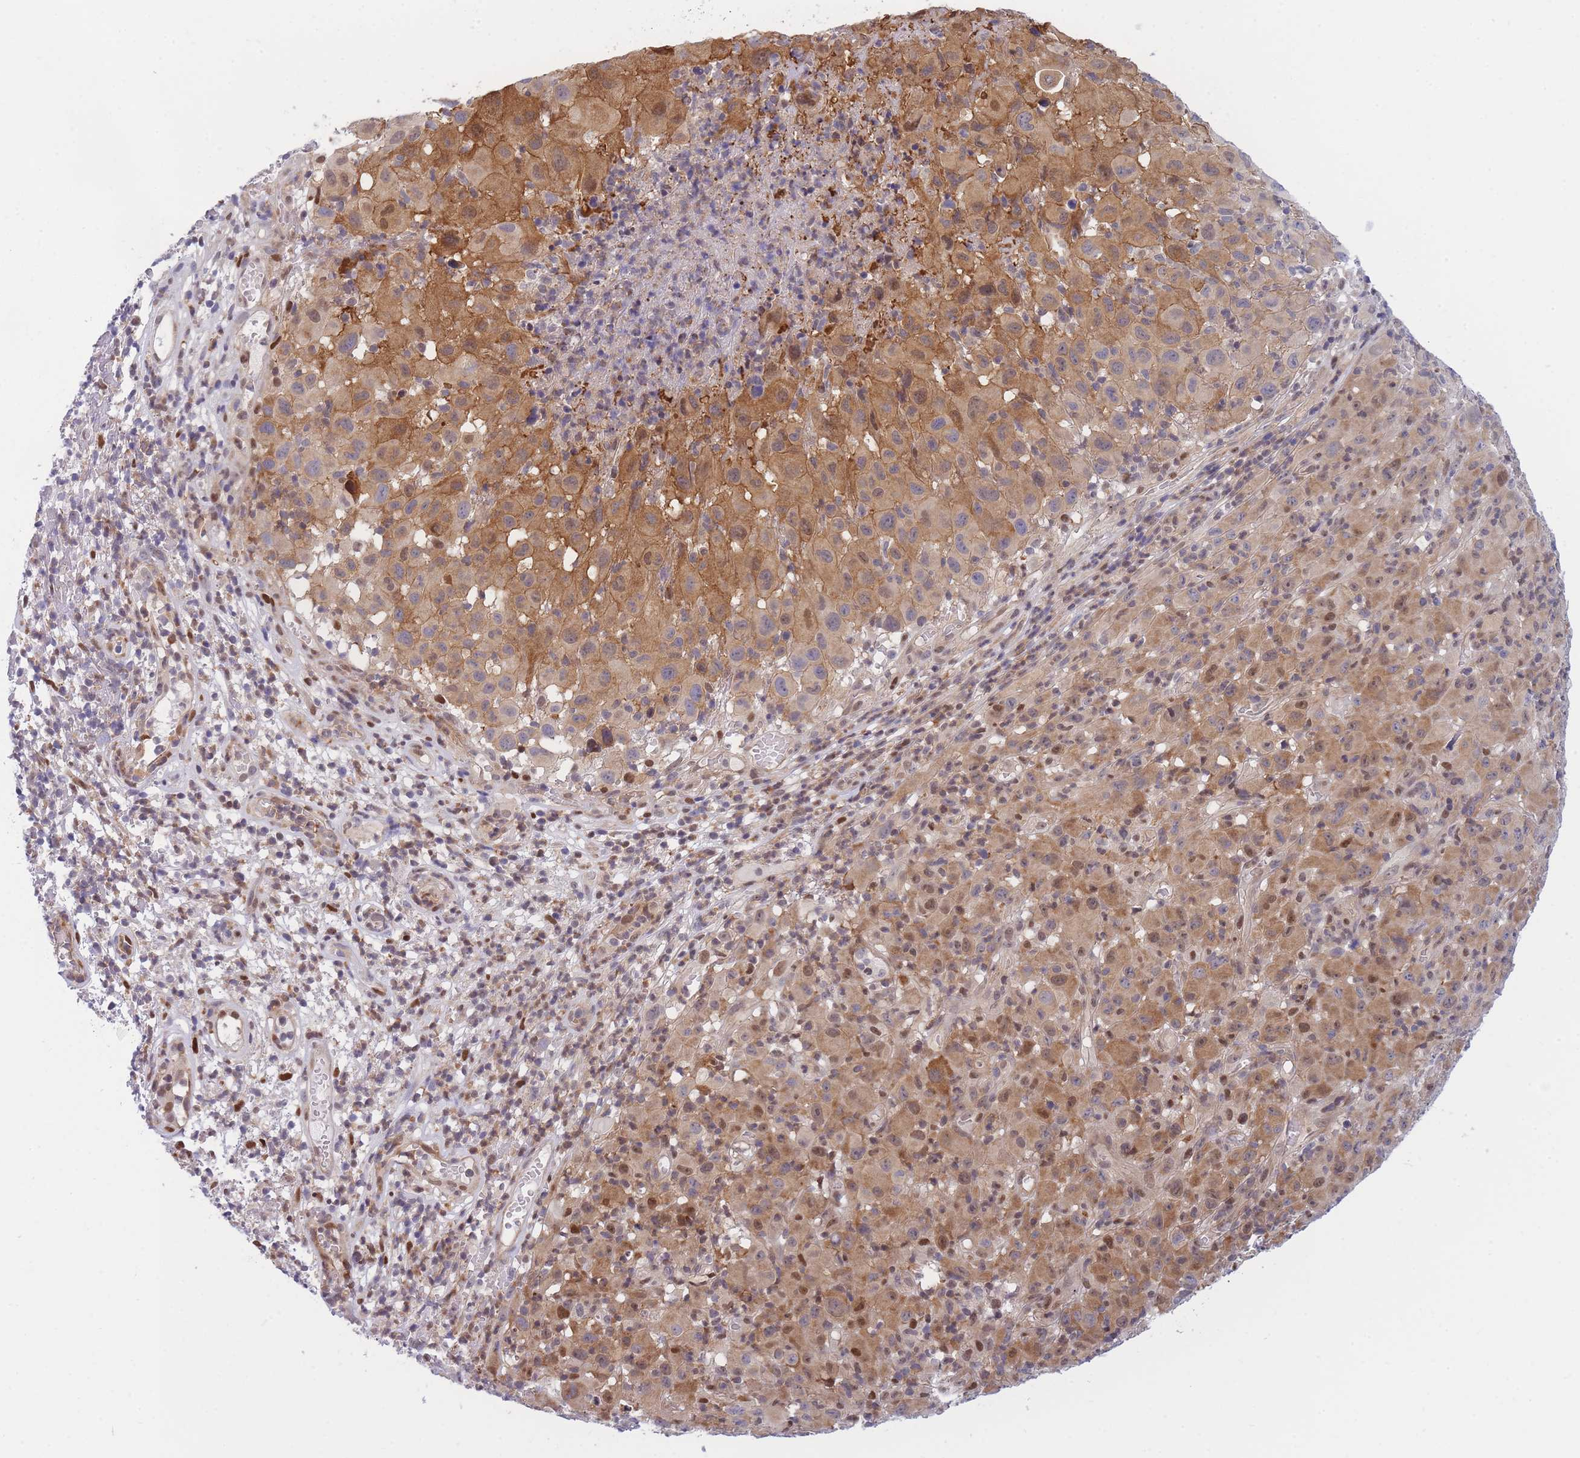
{"staining": {"intensity": "moderate", "quantity": ">75%", "location": "cytoplasmic/membranous,nuclear"}, "tissue": "melanoma", "cell_type": "Tumor cells", "image_type": "cancer", "snomed": [{"axis": "morphology", "description": "Malignant melanoma, NOS"}, {"axis": "topography", "description": "Skin"}], "caption": "Immunohistochemical staining of human melanoma exhibits moderate cytoplasmic/membranous and nuclear protein expression in approximately >75% of tumor cells.", "gene": "CRACD", "patient": {"sex": "male", "age": 73}}